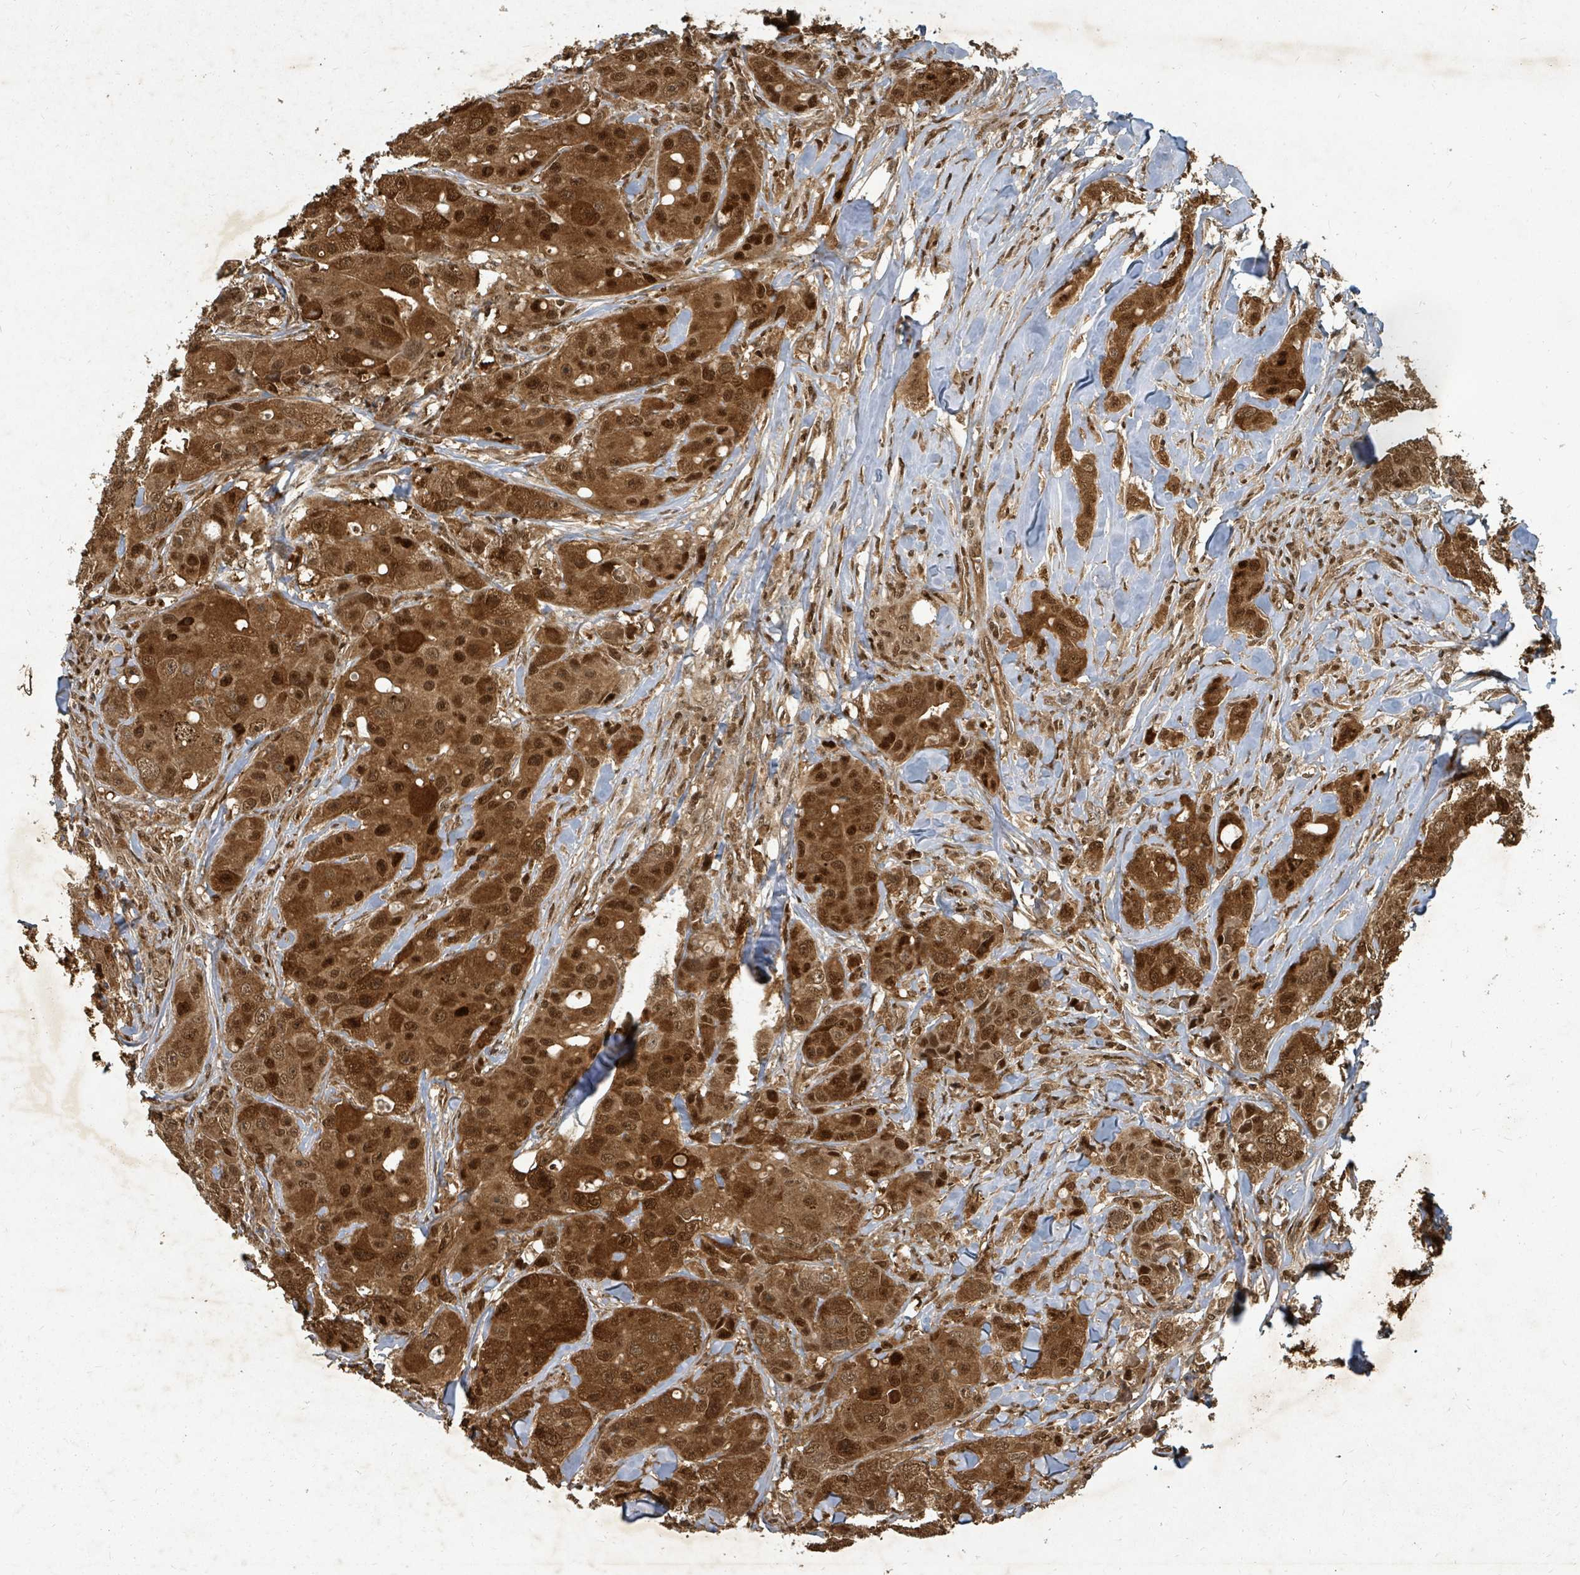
{"staining": {"intensity": "strong", "quantity": ">75%", "location": "cytoplasmic/membranous,nuclear"}, "tissue": "breast cancer", "cell_type": "Tumor cells", "image_type": "cancer", "snomed": [{"axis": "morphology", "description": "Duct carcinoma"}, {"axis": "topography", "description": "Breast"}], "caption": "A photomicrograph of human breast invasive ductal carcinoma stained for a protein reveals strong cytoplasmic/membranous and nuclear brown staining in tumor cells. The protein of interest is shown in brown color, while the nuclei are stained blue.", "gene": "KDM4E", "patient": {"sex": "female", "age": 43}}